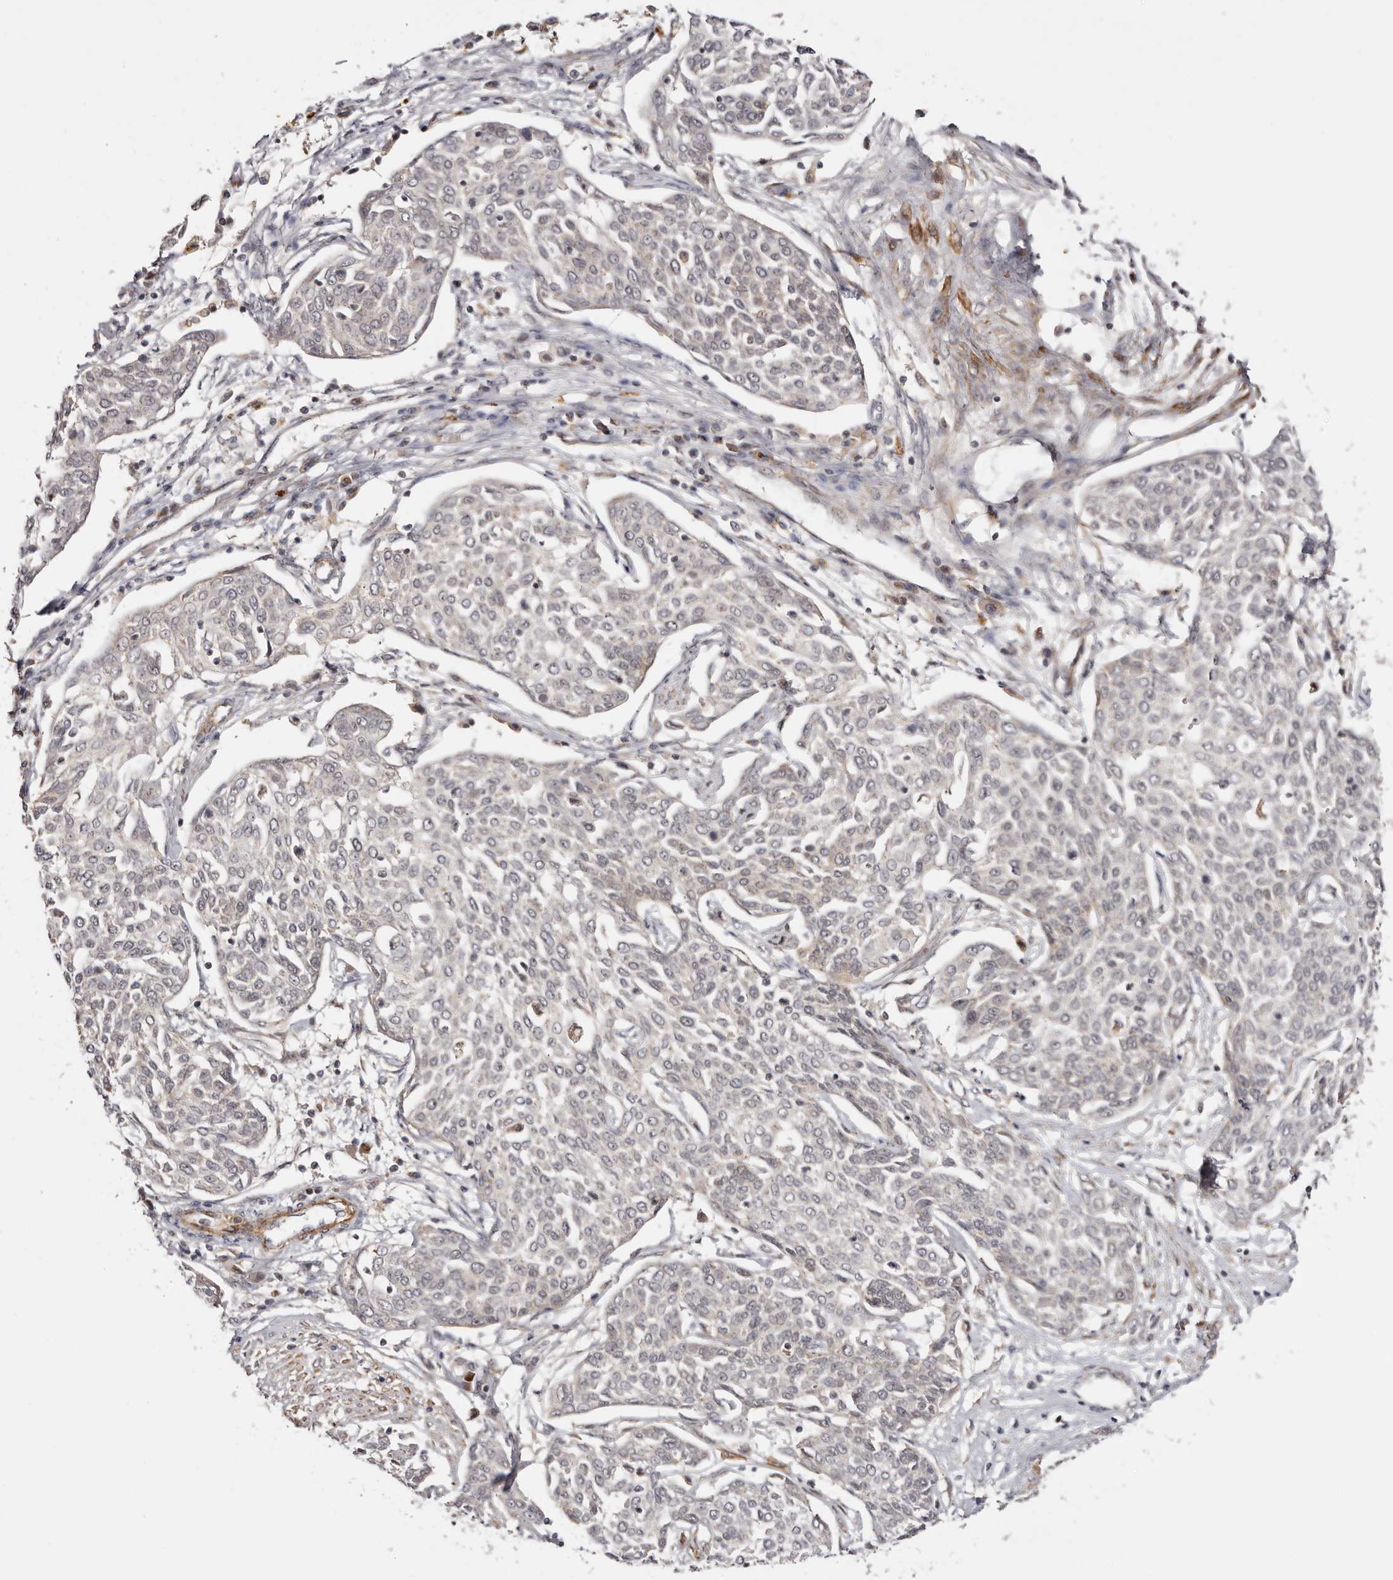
{"staining": {"intensity": "weak", "quantity": "25%-75%", "location": "cytoplasmic/membranous"}, "tissue": "cervical cancer", "cell_type": "Tumor cells", "image_type": "cancer", "snomed": [{"axis": "morphology", "description": "Squamous cell carcinoma, NOS"}, {"axis": "topography", "description": "Cervix"}], "caption": "The immunohistochemical stain highlights weak cytoplasmic/membranous staining in tumor cells of cervical cancer tissue.", "gene": "MICAL2", "patient": {"sex": "female", "age": 34}}